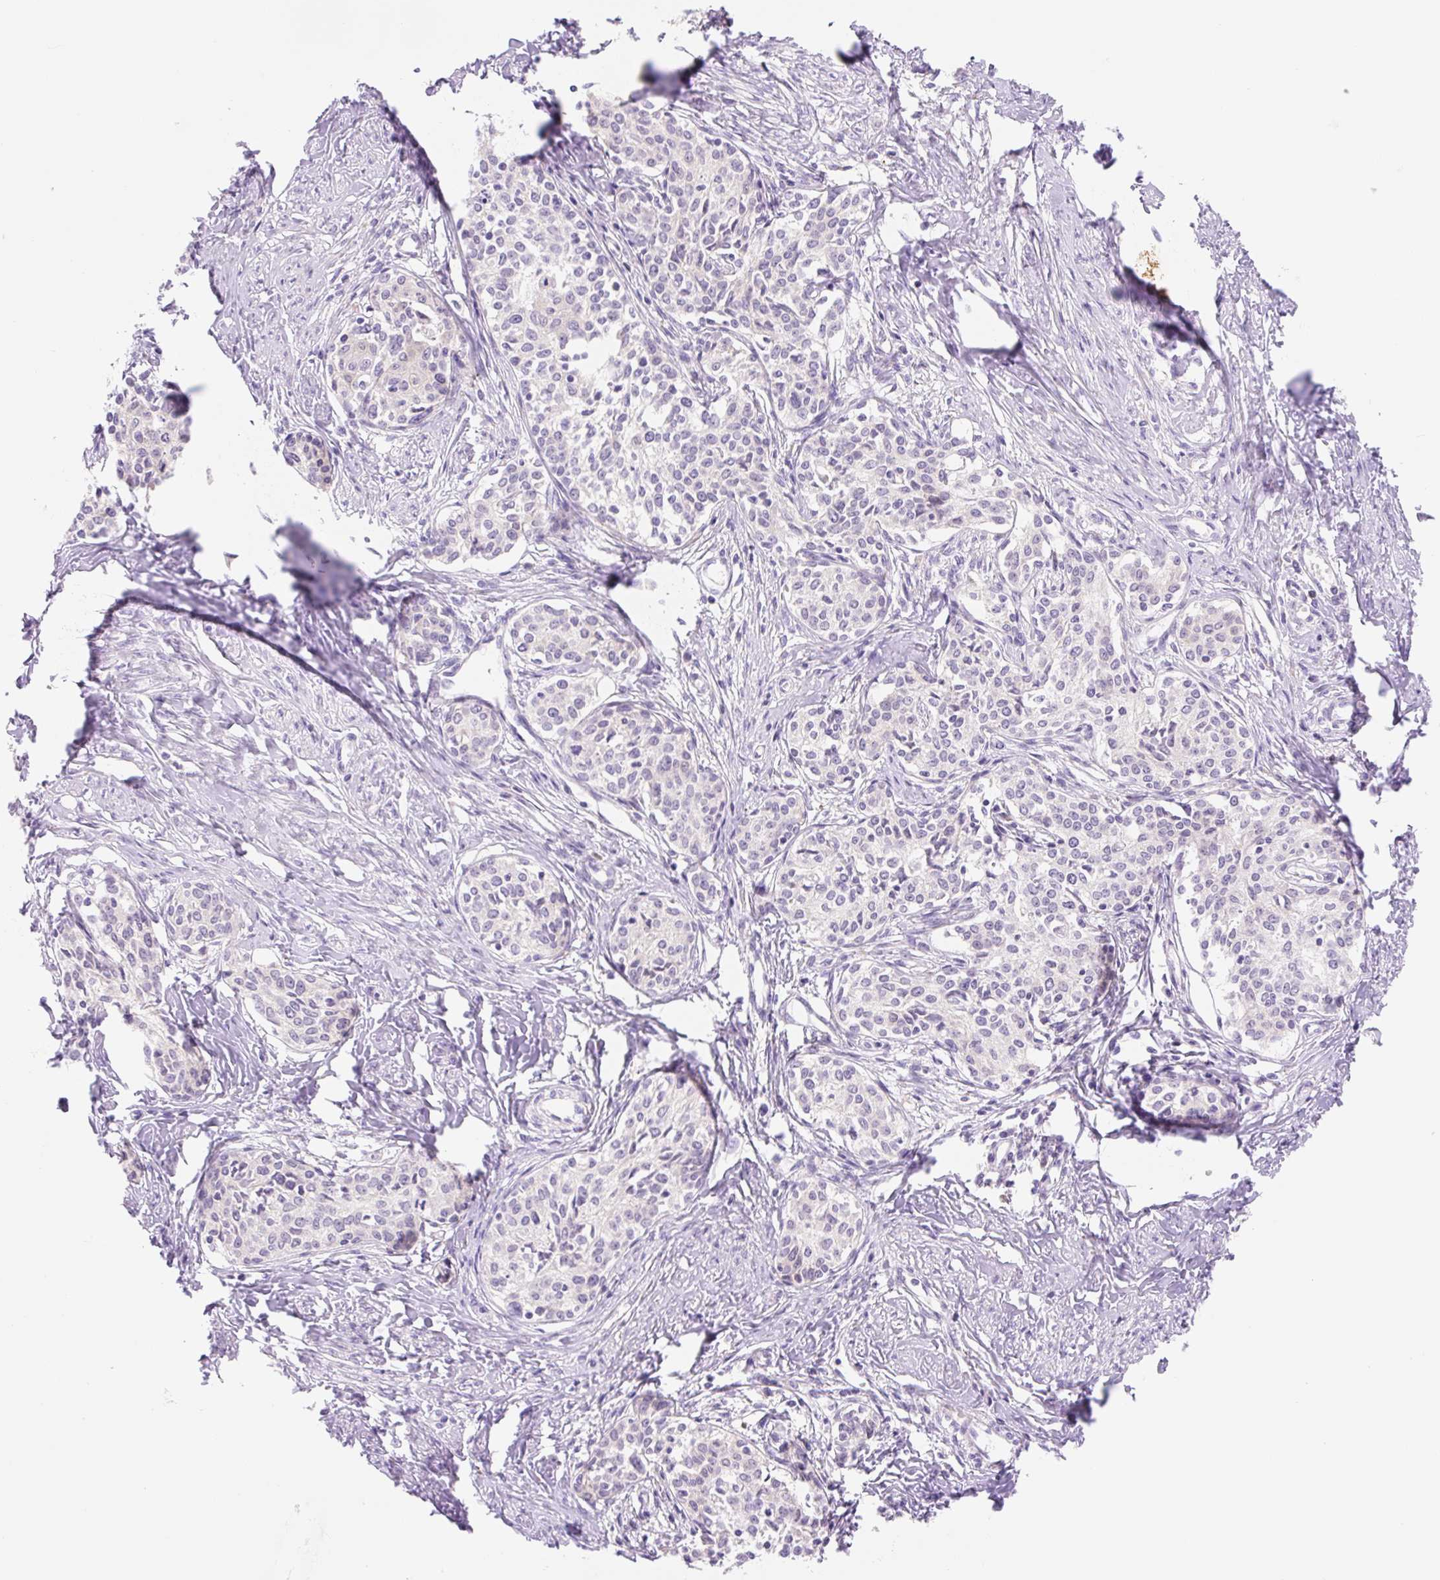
{"staining": {"intensity": "negative", "quantity": "none", "location": "none"}, "tissue": "cervical cancer", "cell_type": "Tumor cells", "image_type": "cancer", "snomed": [{"axis": "morphology", "description": "Squamous cell carcinoma, NOS"}, {"axis": "morphology", "description": "Adenocarcinoma, NOS"}, {"axis": "topography", "description": "Cervix"}], "caption": "Tumor cells are negative for protein expression in human adenocarcinoma (cervical).", "gene": "ZNF121", "patient": {"sex": "female", "age": 52}}